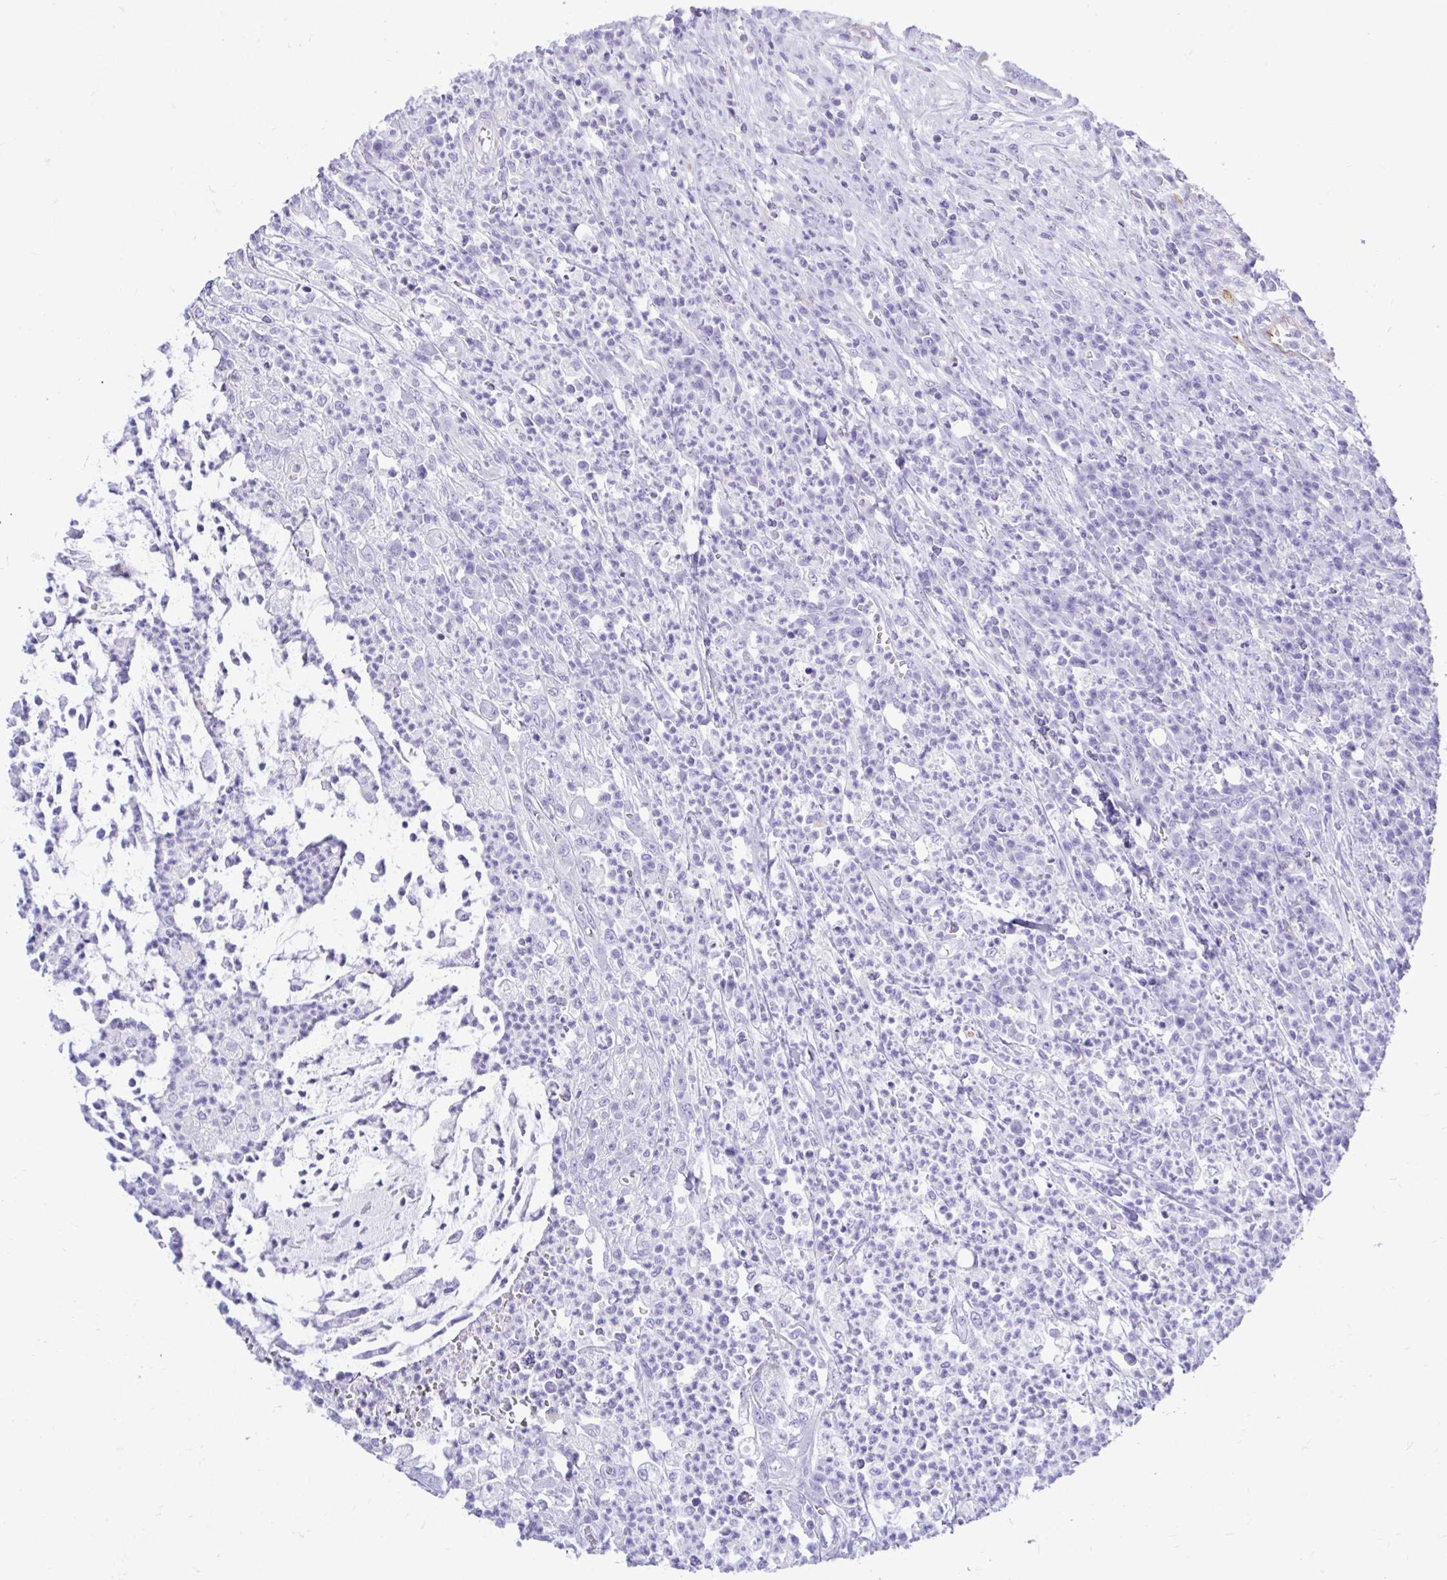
{"staining": {"intensity": "negative", "quantity": "none", "location": "none"}, "tissue": "colorectal cancer", "cell_type": "Tumor cells", "image_type": "cancer", "snomed": [{"axis": "morphology", "description": "Adenocarcinoma, NOS"}, {"axis": "topography", "description": "Colon"}], "caption": "High power microscopy photomicrograph of an immunohistochemistry histopathology image of adenocarcinoma (colorectal), revealing no significant staining in tumor cells. Nuclei are stained in blue.", "gene": "ABCG2", "patient": {"sex": "male", "age": 65}}